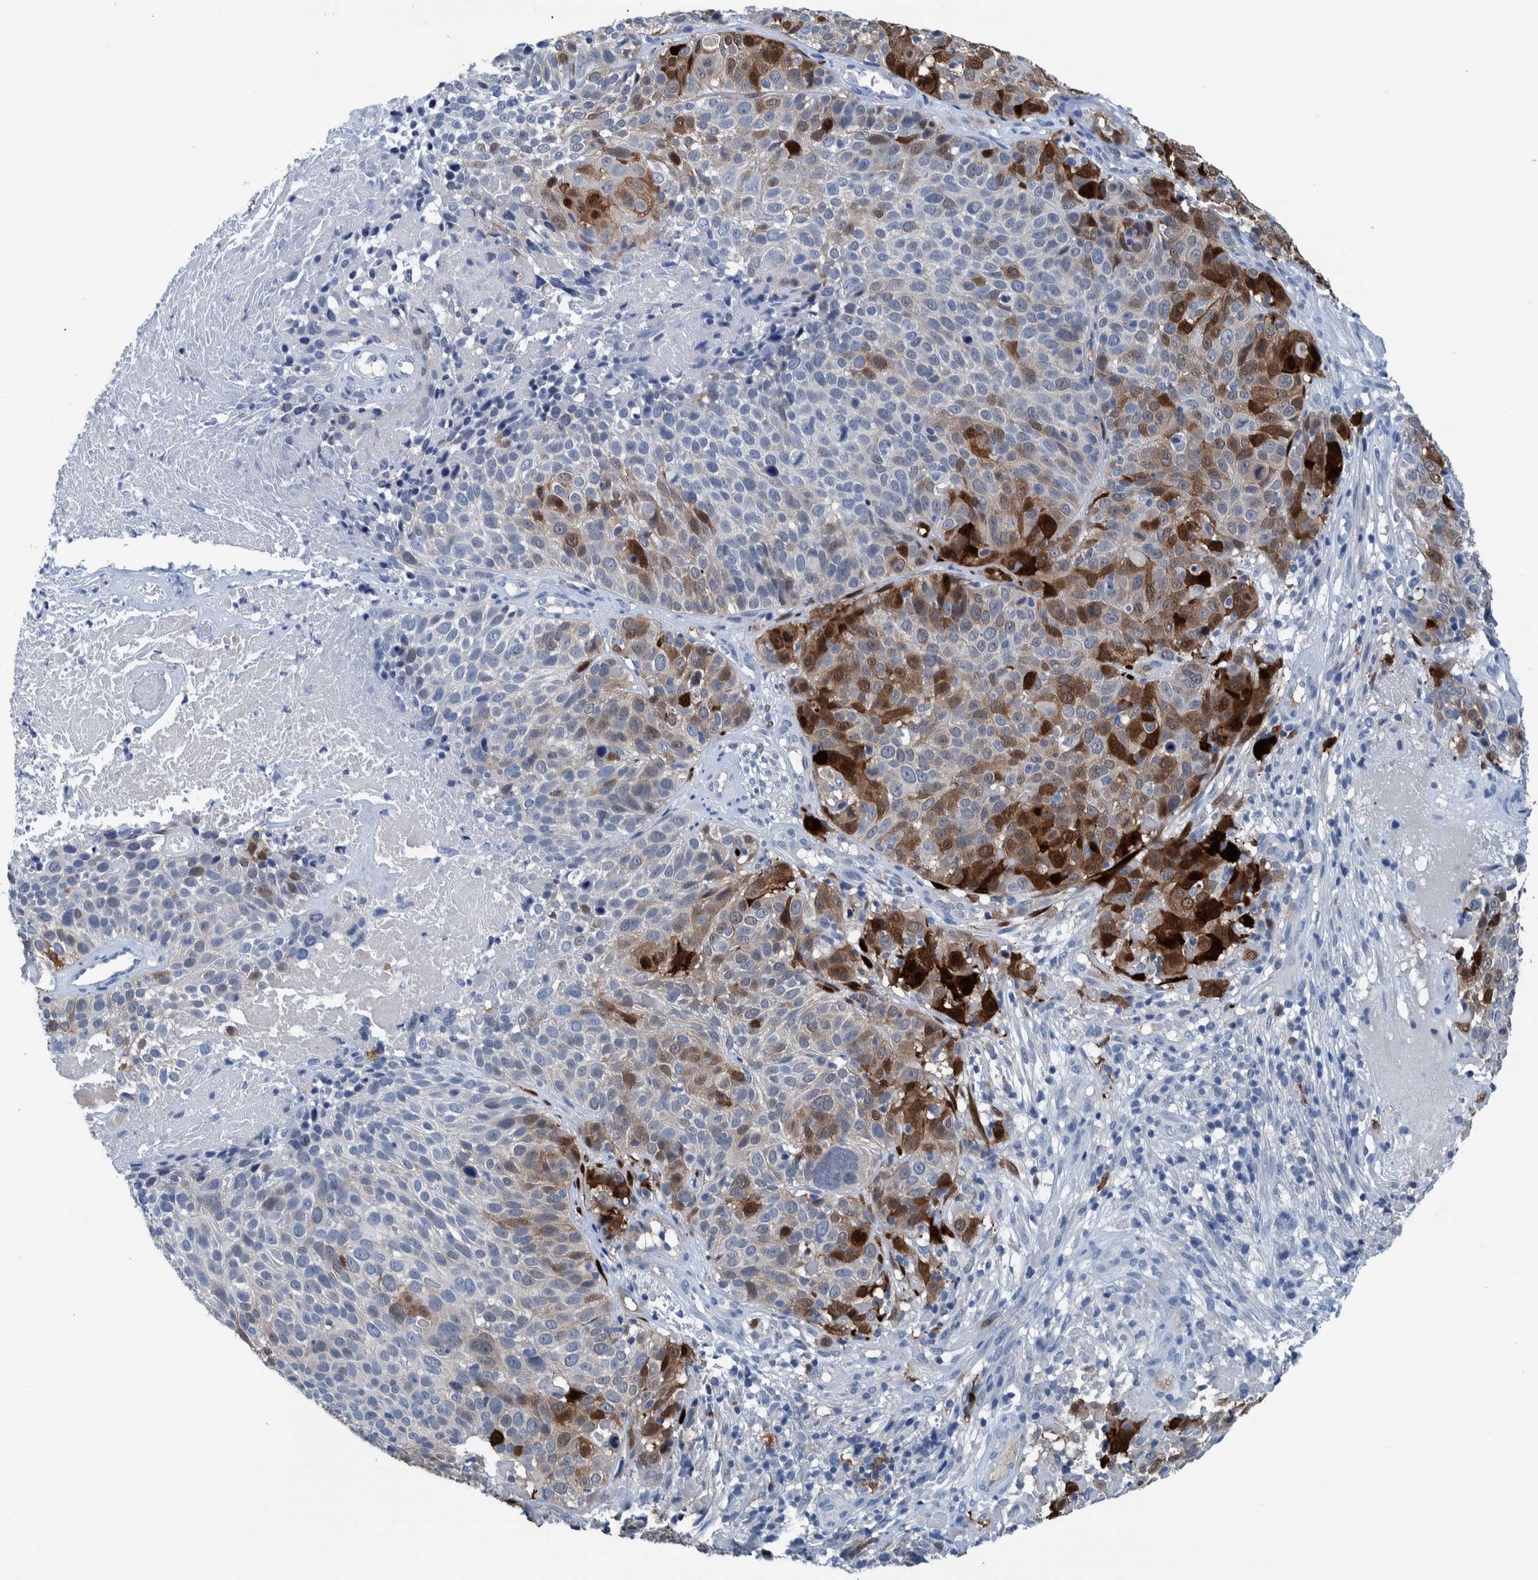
{"staining": {"intensity": "strong", "quantity": "<25%", "location": "cytoplasmic/membranous,nuclear"}, "tissue": "cervical cancer", "cell_type": "Tumor cells", "image_type": "cancer", "snomed": [{"axis": "morphology", "description": "Squamous cell carcinoma, NOS"}, {"axis": "topography", "description": "Cervix"}], "caption": "IHC (DAB) staining of cervical cancer (squamous cell carcinoma) displays strong cytoplasmic/membranous and nuclear protein staining in about <25% of tumor cells.", "gene": "IDO1", "patient": {"sex": "female", "age": 74}}